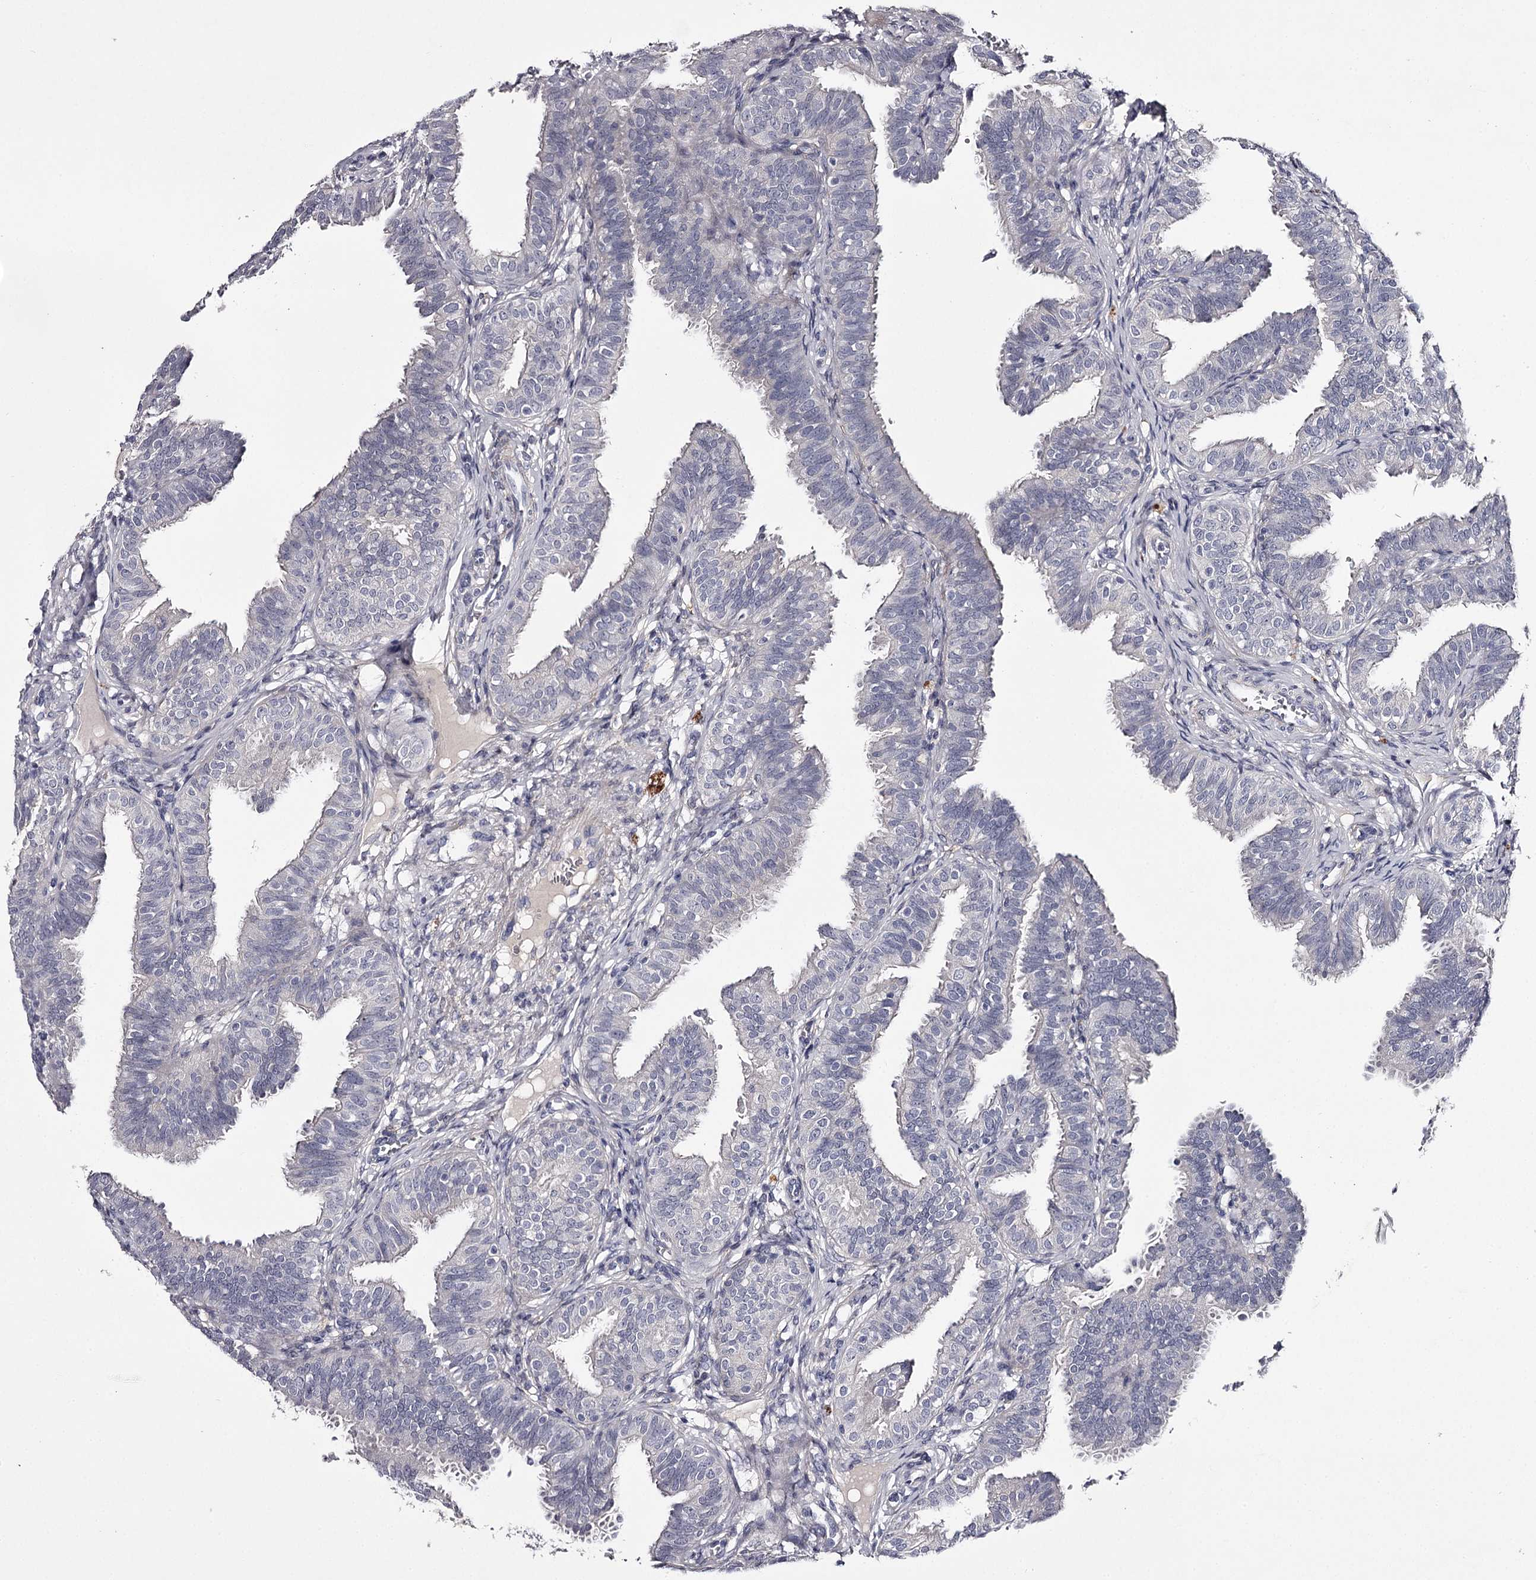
{"staining": {"intensity": "negative", "quantity": "none", "location": "none"}, "tissue": "fallopian tube", "cell_type": "Glandular cells", "image_type": "normal", "snomed": [{"axis": "morphology", "description": "Normal tissue, NOS"}, {"axis": "topography", "description": "Fallopian tube"}], "caption": "Immunohistochemistry micrograph of benign fallopian tube: fallopian tube stained with DAB (3,3'-diaminobenzidine) demonstrates no significant protein staining in glandular cells. Brightfield microscopy of immunohistochemistry stained with DAB (brown) and hematoxylin (blue), captured at high magnification.", "gene": "FDXACB1", "patient": {"sex": "female", "age": 35}}